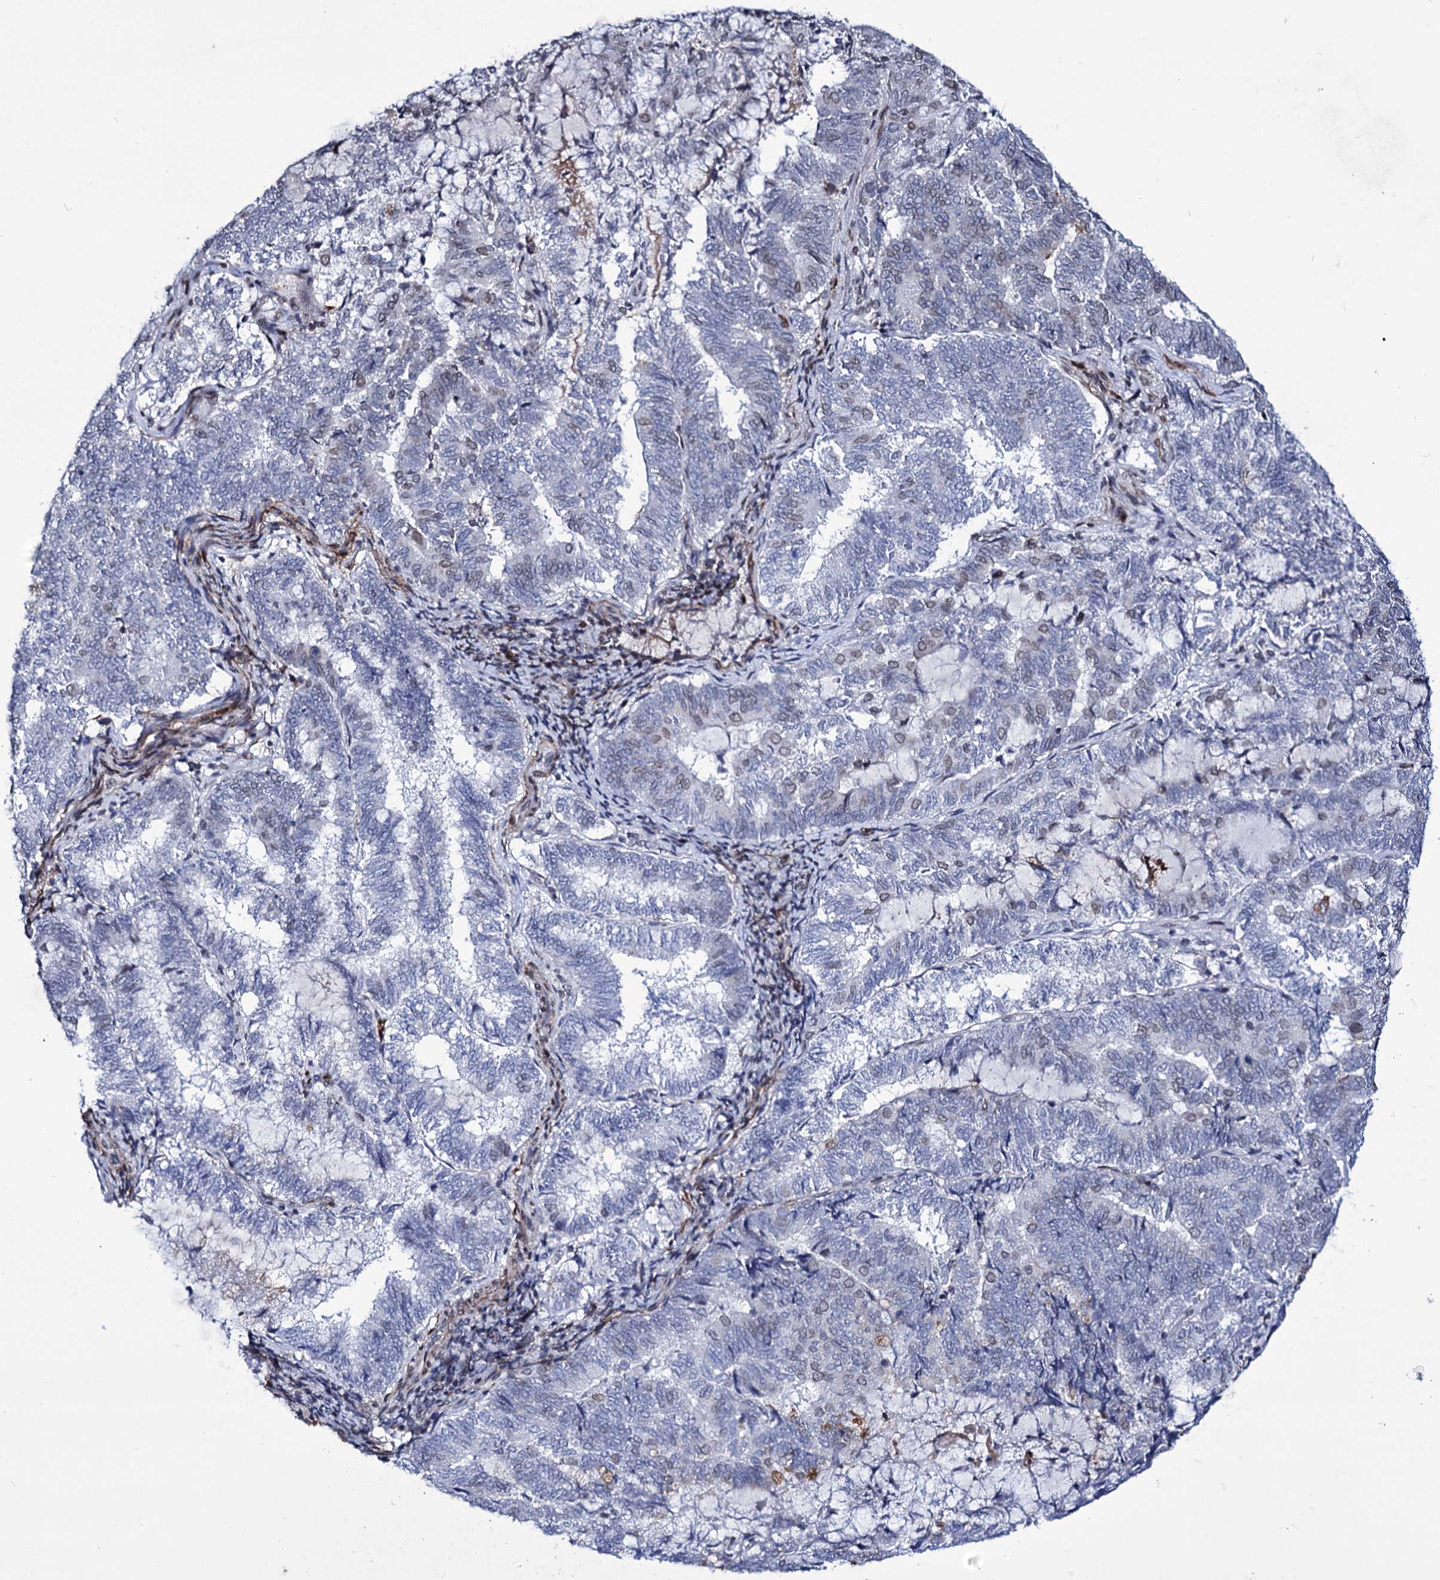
{"staining": {"intensity": "weak", "quantity": "<25%", "location": "nuclear"}, "tissue": "endometrial cancer", "cell_type": "Tumor cells", "image_type": "cancer", "snomed": [{"axis": "morphology", "description": "Adenocarcinoma, NOS"}, {"axis": "topography", "description": "Endometrium"}], "caption": "Tumor cells are negative for brown protein staining in endometrial adenocarcinoma.", "gene": "ZC3H12C", "patient": {"sex": "female", "age": 80}}